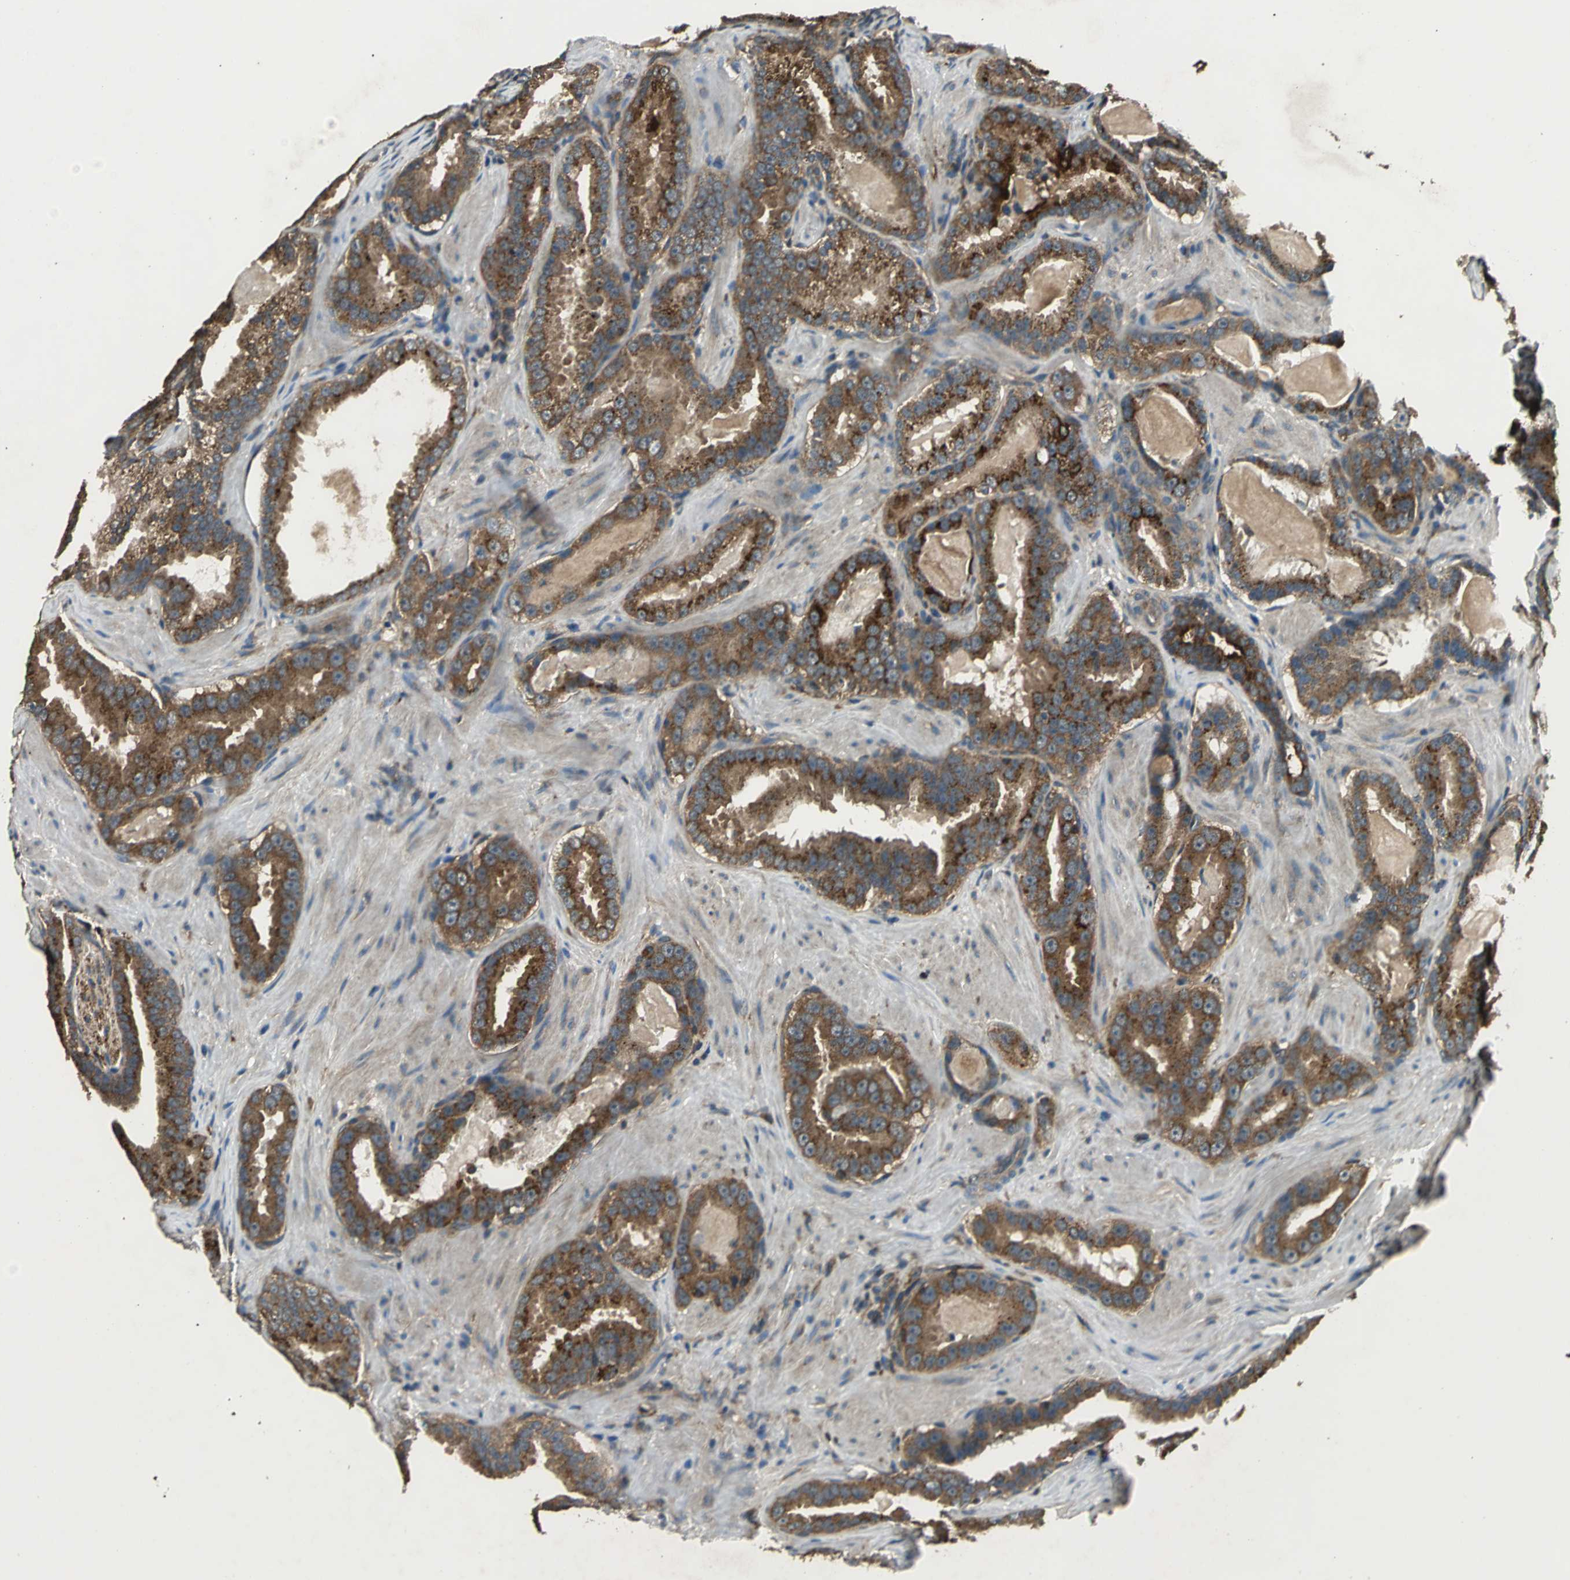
{"staining": {"intensity": "moderate", "quantity": ">75%", "location": "cytoplasmic/membranous"}, "tissue": "prostate cancer", "cell_type": "Tumor cells", "image_type": "cancer", "snomed": [{"axis": "morphology", "description": "Adenocarcinoma, Low grade"}, {"axis": "topography", "description": "Prostate"}], "caption": "A photomicrograph showing moderate cytoplasmic/membranous expression in approximately >75% of tumor cells in prostate low-grade adenocarcinoma, as visualized by brown immunohistochemical staining.", "gene": "IRF3", "patient": {"sex": "male", "age": 59}}